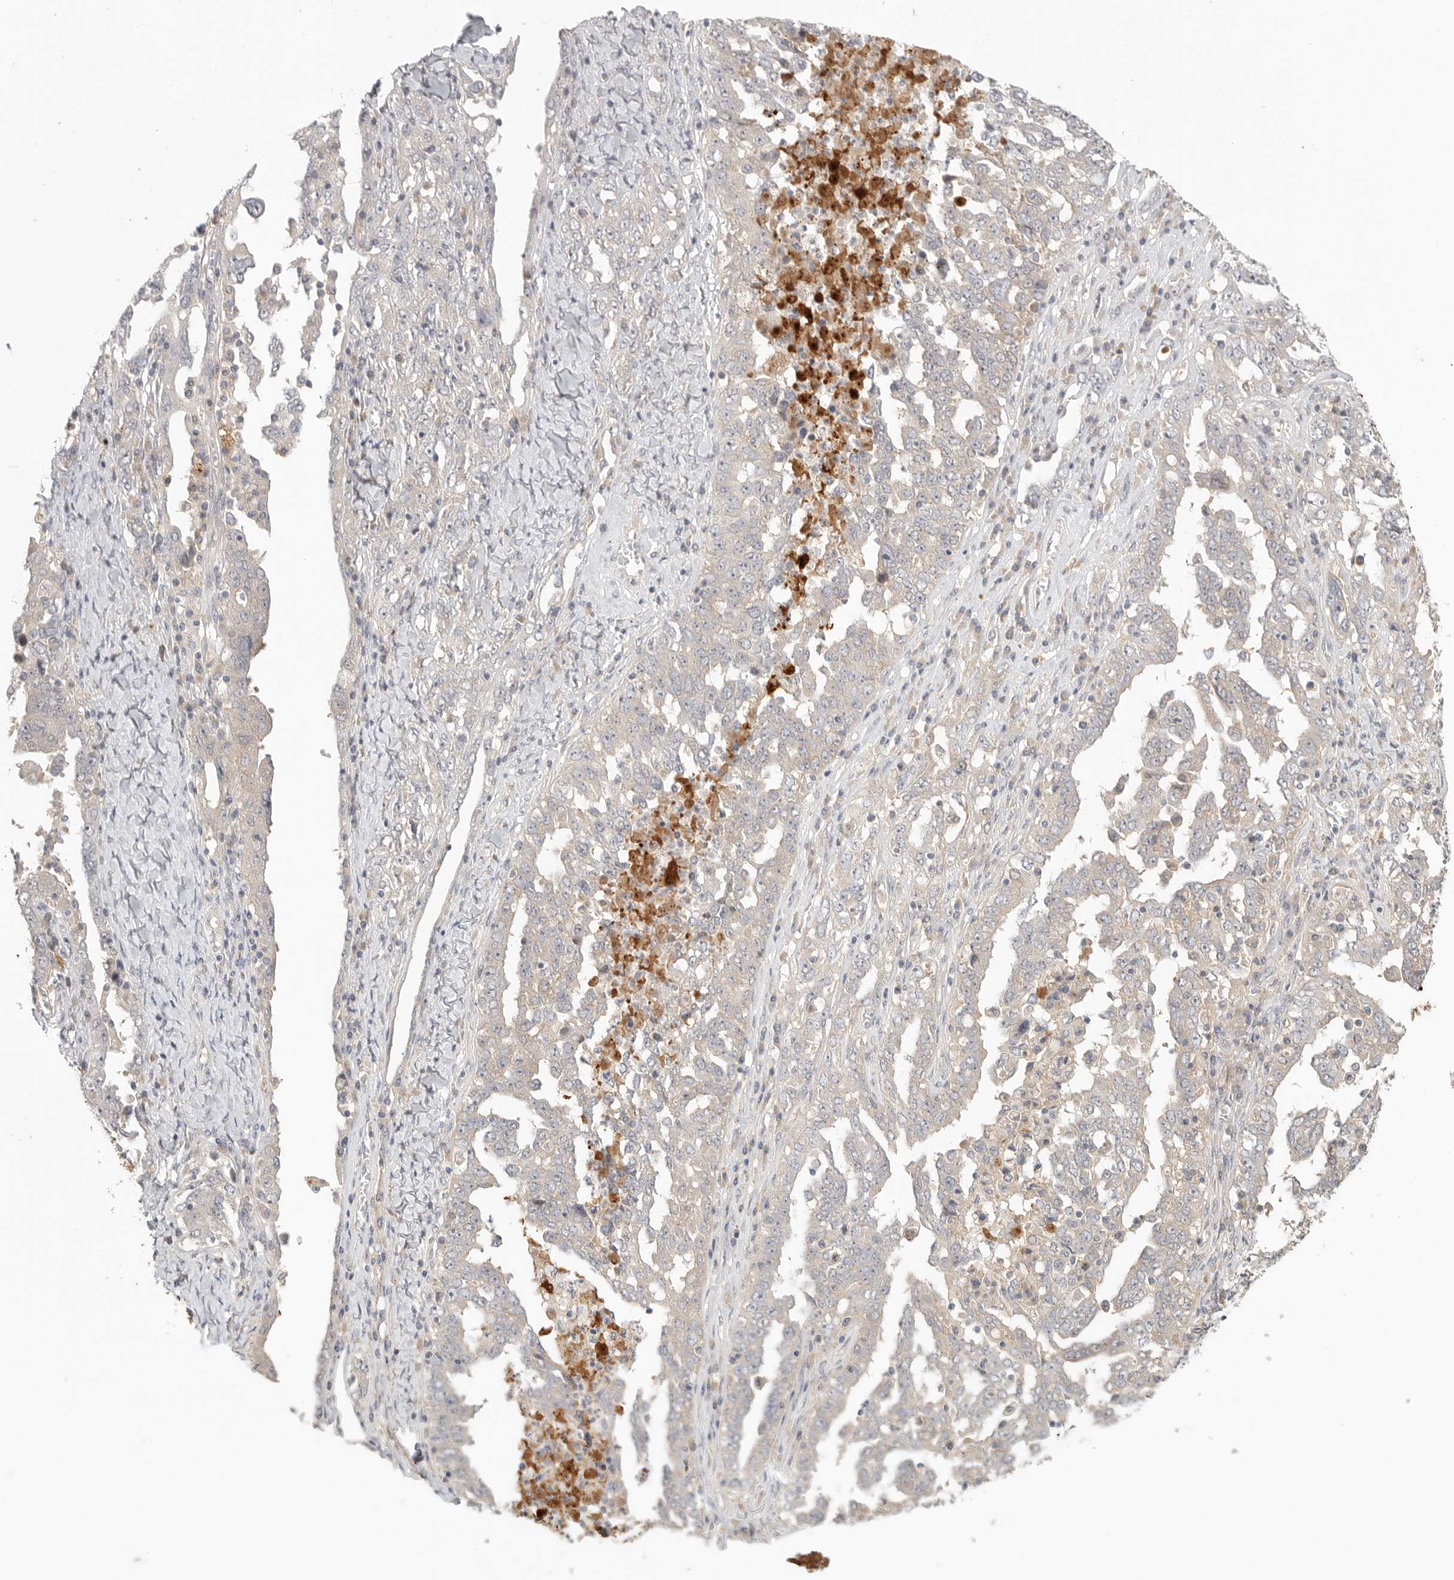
{"staining": {"intensity": "negative", "quantity": "none", "location": "none"}, "tissue": "ovarian cancer", "cell_type": "Tumor cells", "image_type": "cancer", "snomed": [{"axis": "morphology", "description": "Carcinoma, endometroid"}, {"axis": "topography", "description": "Ovary"}], "caption": "This micrograph is of ovarian cancer stained with immunohistochemistry to label a protein in brown with the nuclei are counter-stained blue. There is no expression in tumor cells.", "gene": "HDAC6", "patient": {"sex": "female", "age": 62}}